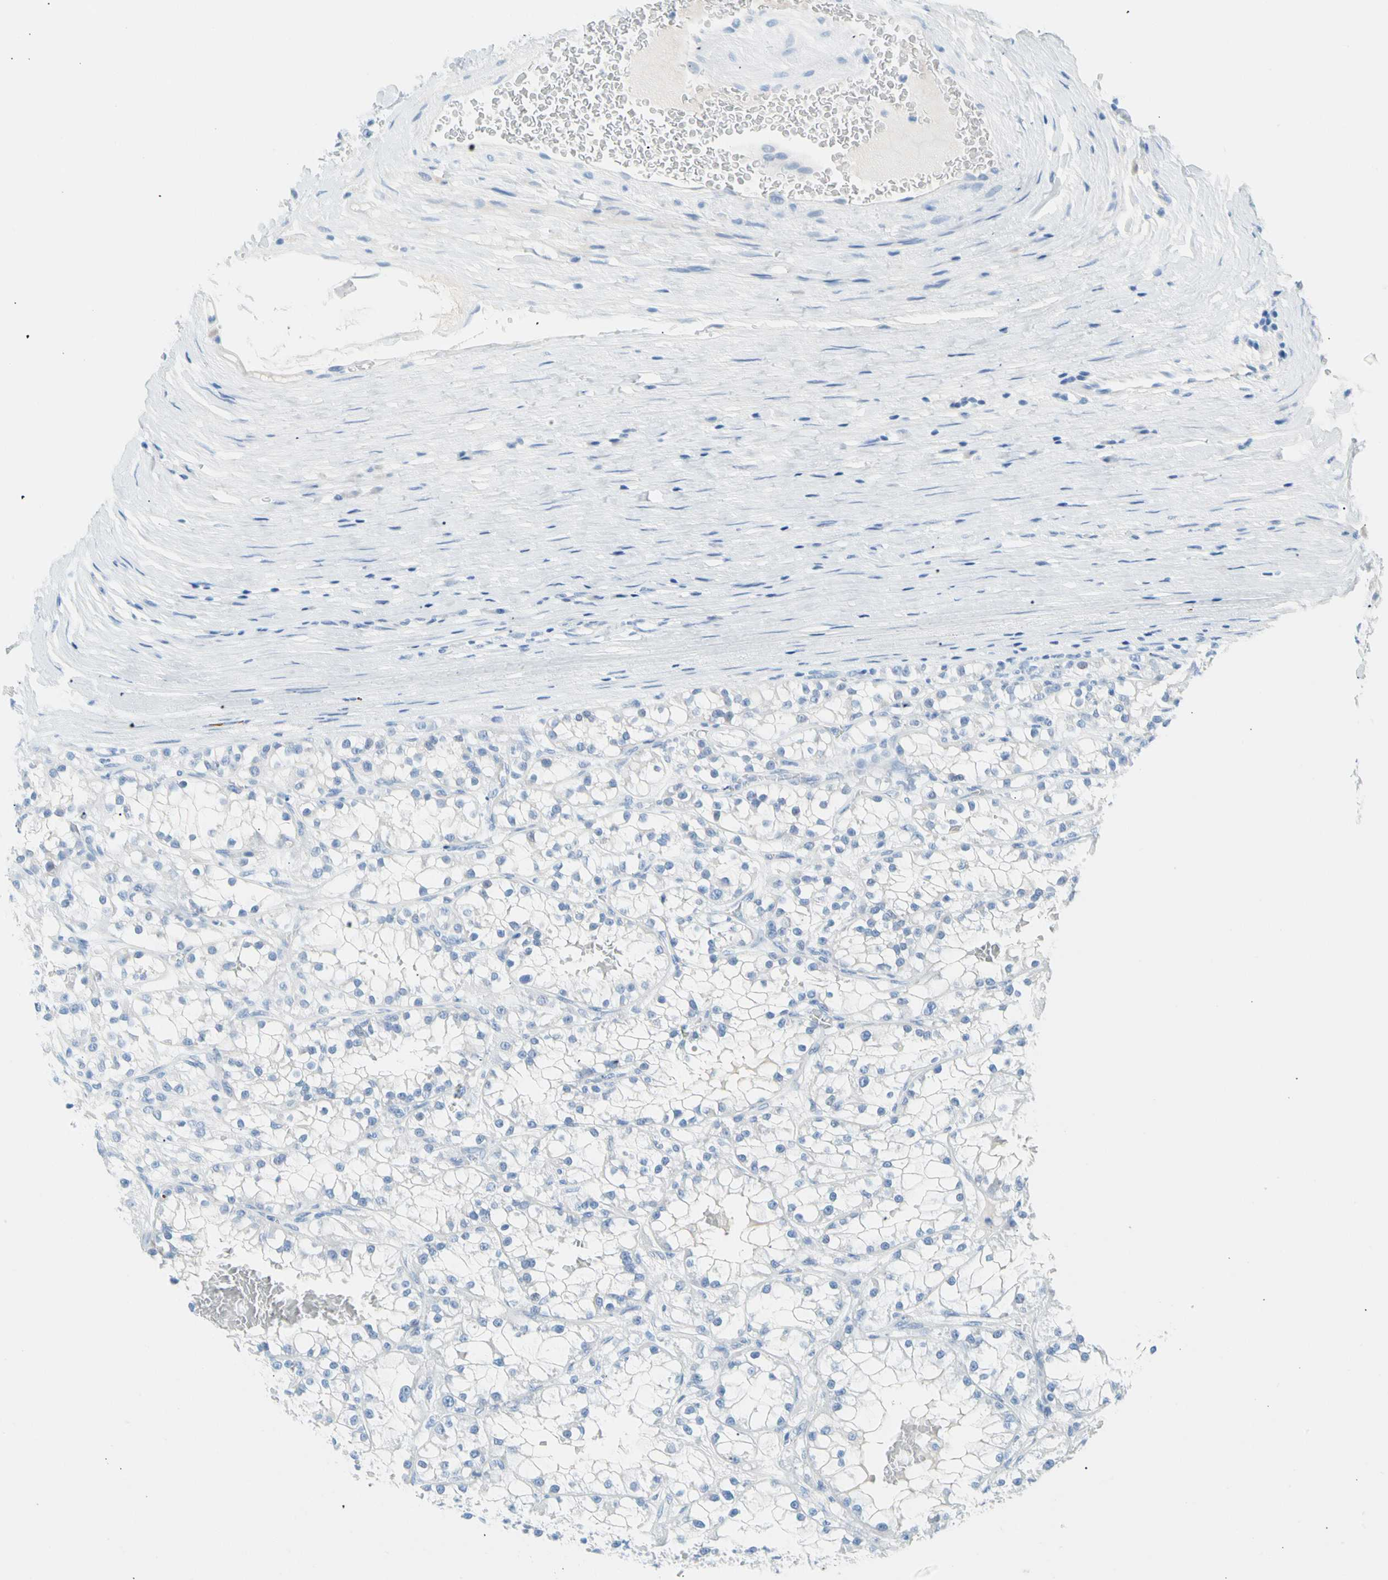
{"staining": {"intensity": "negative", "quantity": "none", "location": "none"}, "tissue": "renal cancer", "cell_type": "Tumor cells", "image_type": "cancer", "snomed": [{"axis": "morphology", "description": "Adenocarcinoma, NOS"}, {"axis": "topography", "description": "Kidney"}], "caption": "An IHC micrograph of renal cancer is shown. There is no staining in tumor cells of renal cancer.", "gene": "CEL", "patient": {"sex": "female", "age": 52}}